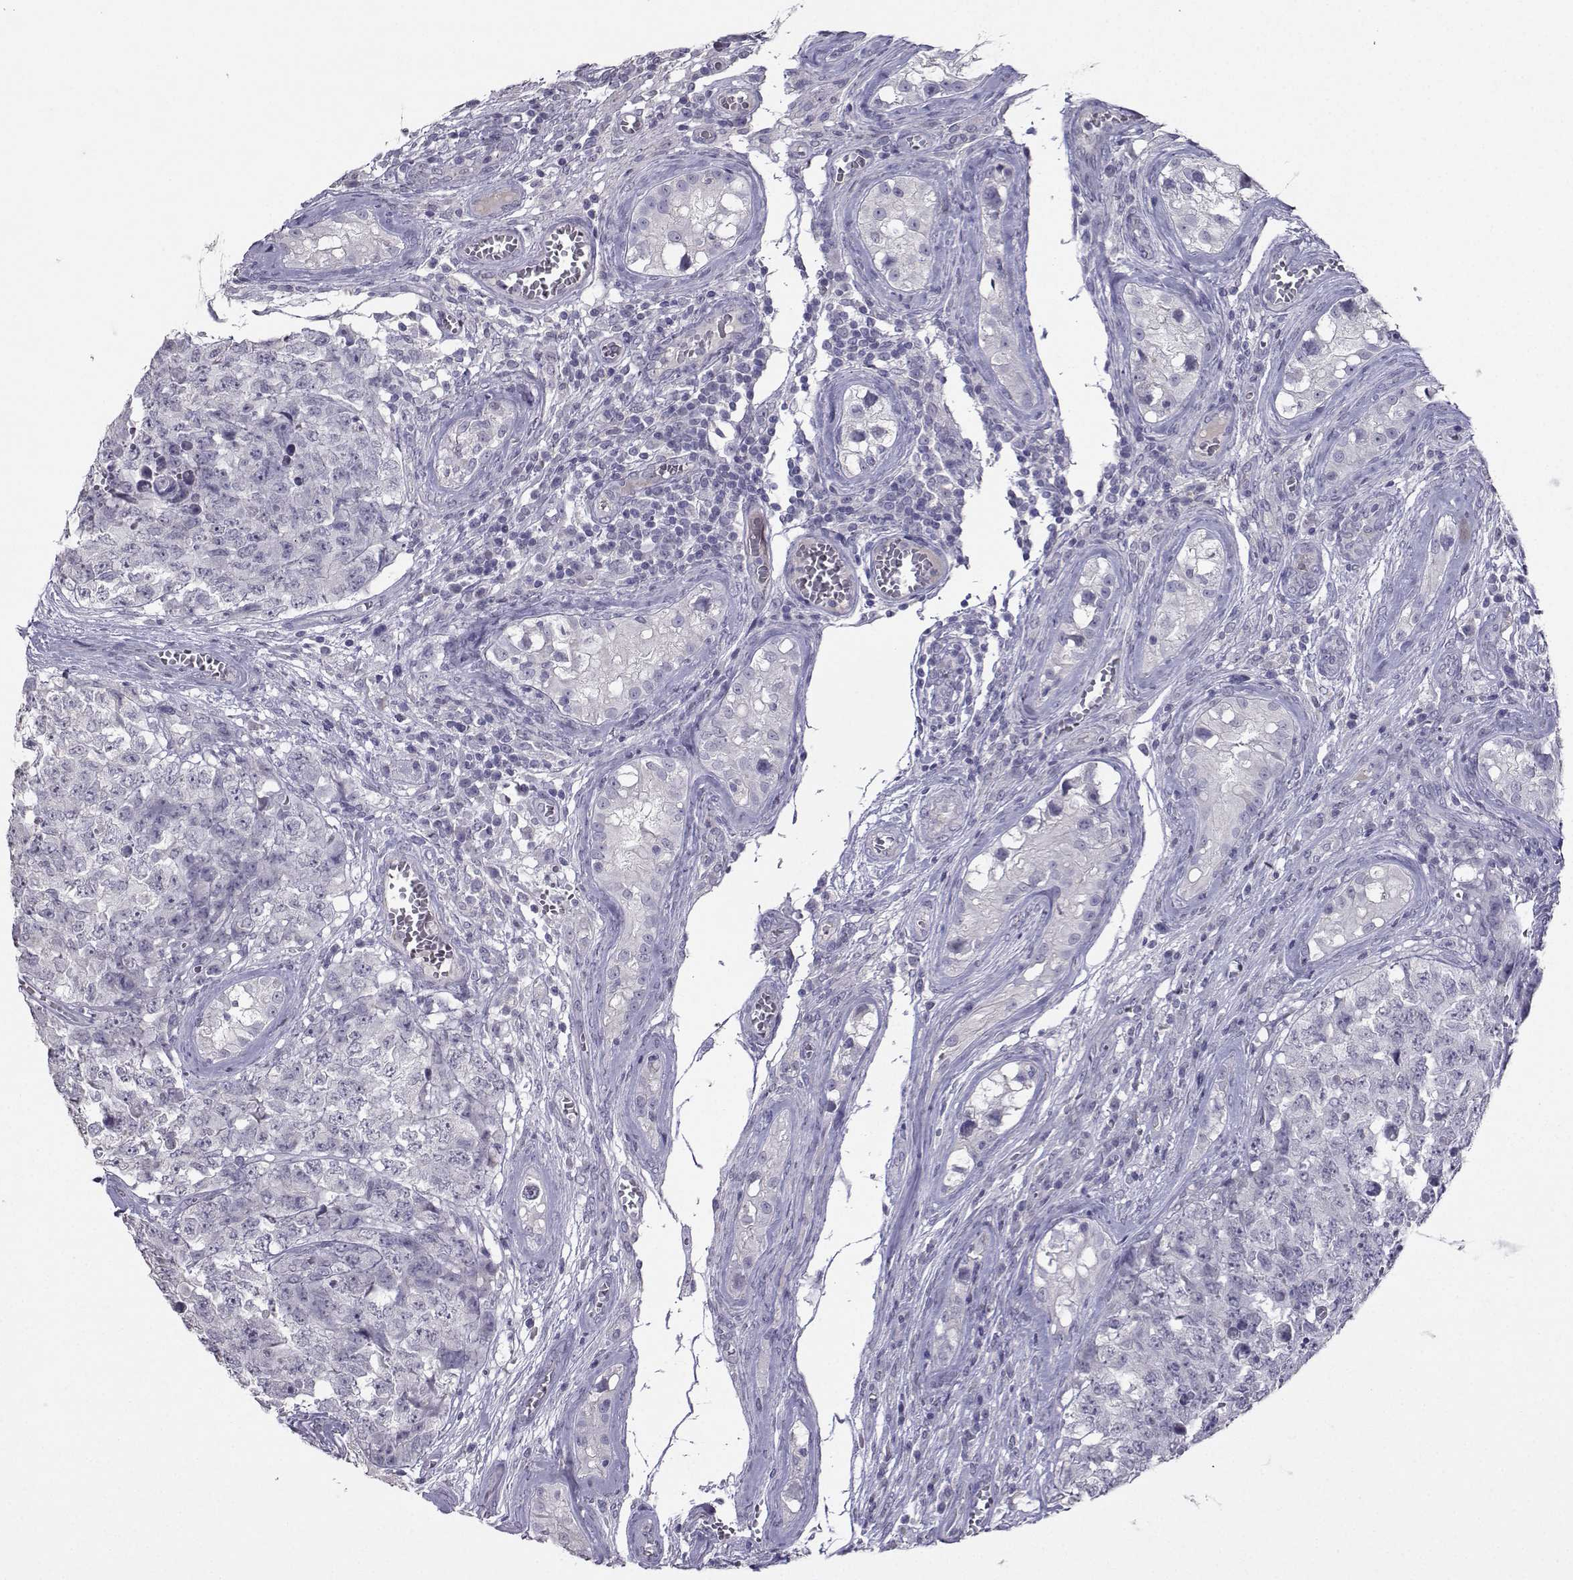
{"staining": {"intensity": "negative", "quantity": "none", "location": "none"}, "tissue": "testis cancer", "cell_type": "Tumor cells", "image_type": "cancer", "snomed": [{"axis": "morphology", "description": "Carcinoma, Embryonal, NOS"}, {"axis": "topography", "description": "Testis"}], "caption": "Human embryonal carcinoma (testis) stained for a protein using IHC displays no staining in tumor cells.", "gene": "CARTPT", "patient": {"sex": "male", "age": 23}}